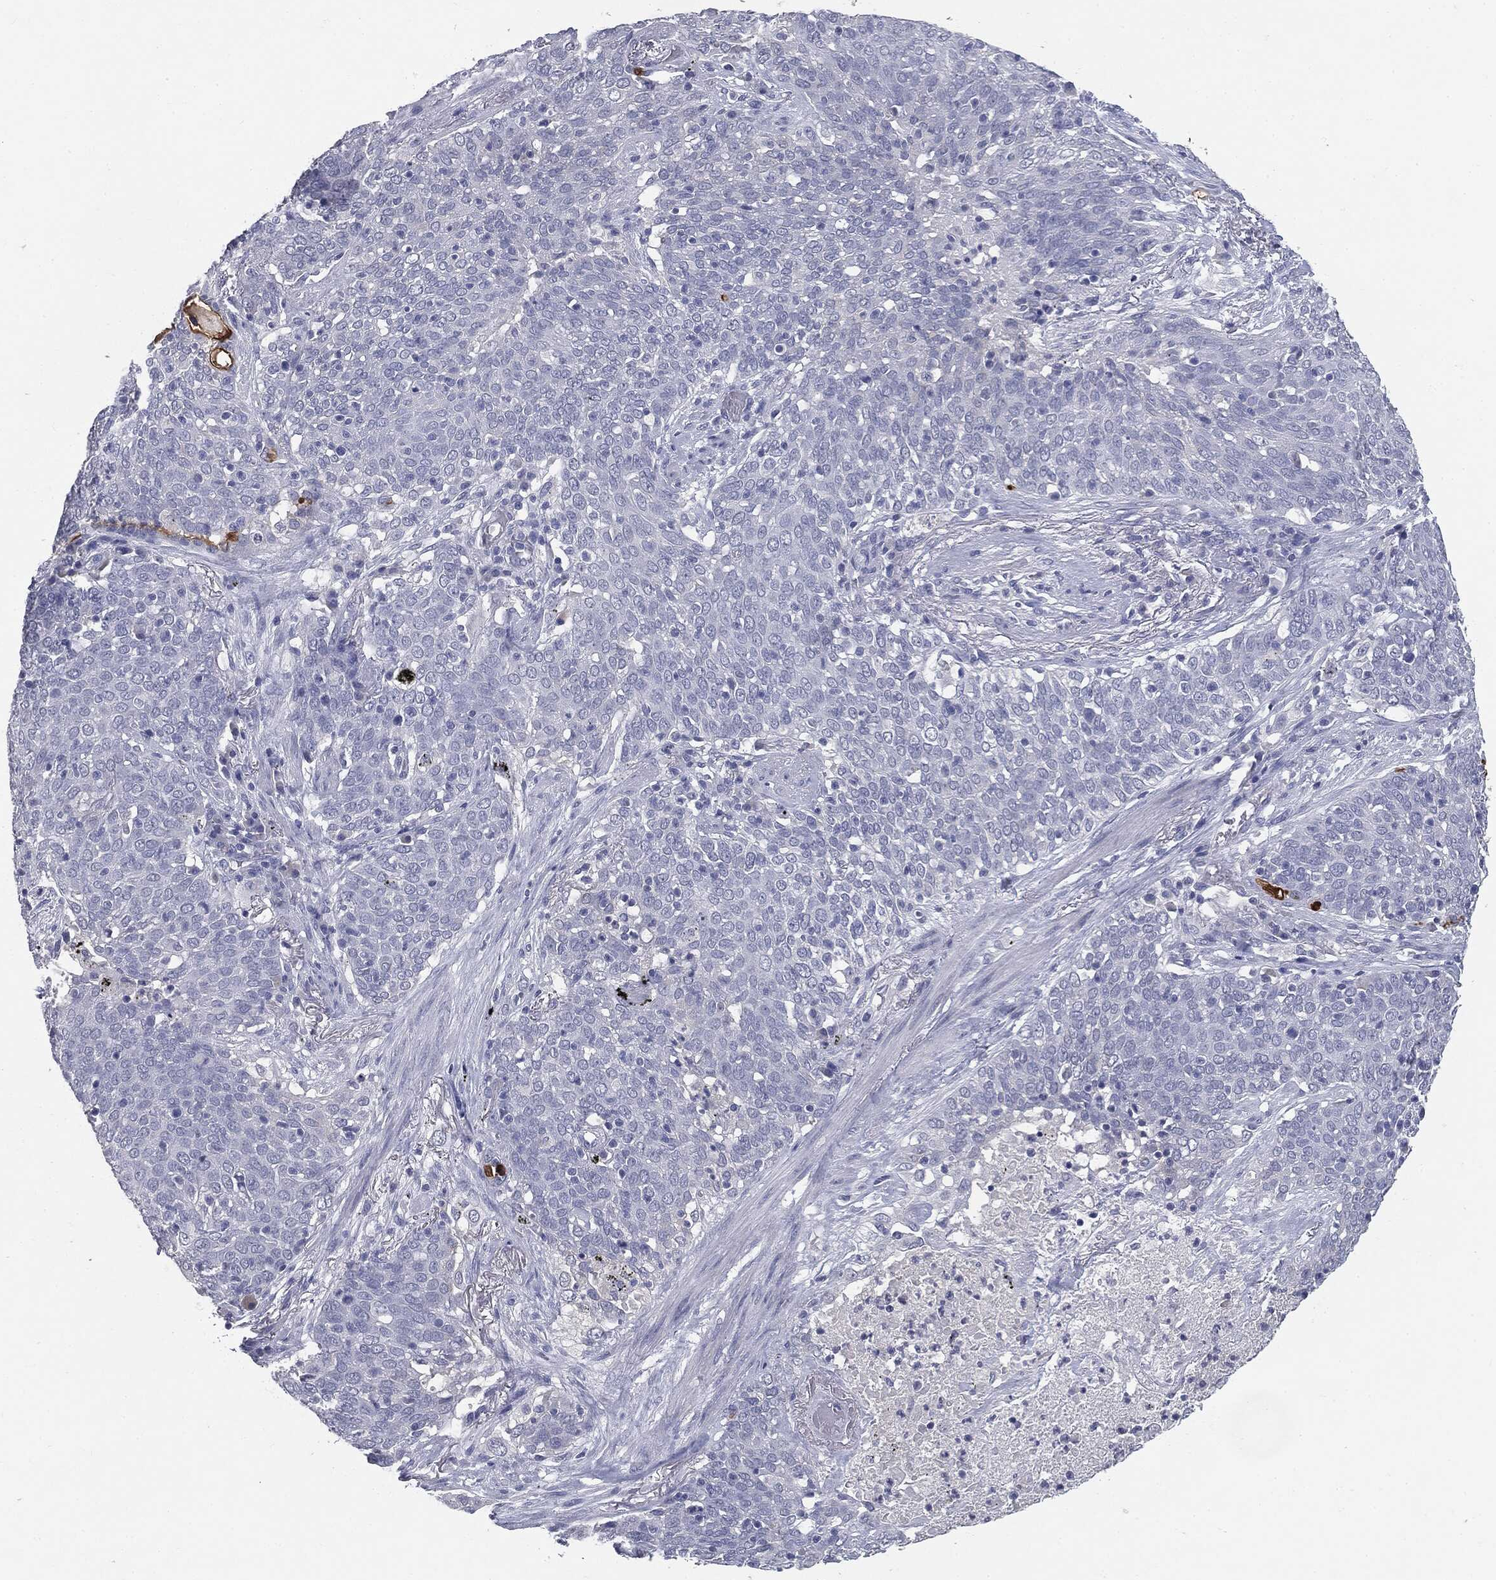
{"staining": {"intensity": "negative", "quantity": "none", "location": "none"}, "tissue": "lung cancer", "cell_type": "Tumor cells", "image_type": "cancer", "snomed": [{"axis": "morphology", "description": "Squamous cell carcinoma, NOS"}, {"axis": "topography", "description": "Lung"}], "caption": "Tumor cells show no significant protein expression in lung squamous cell carcinoma.", "gene": "MUC1", "patient": {"sex": "male", "age": 82}}